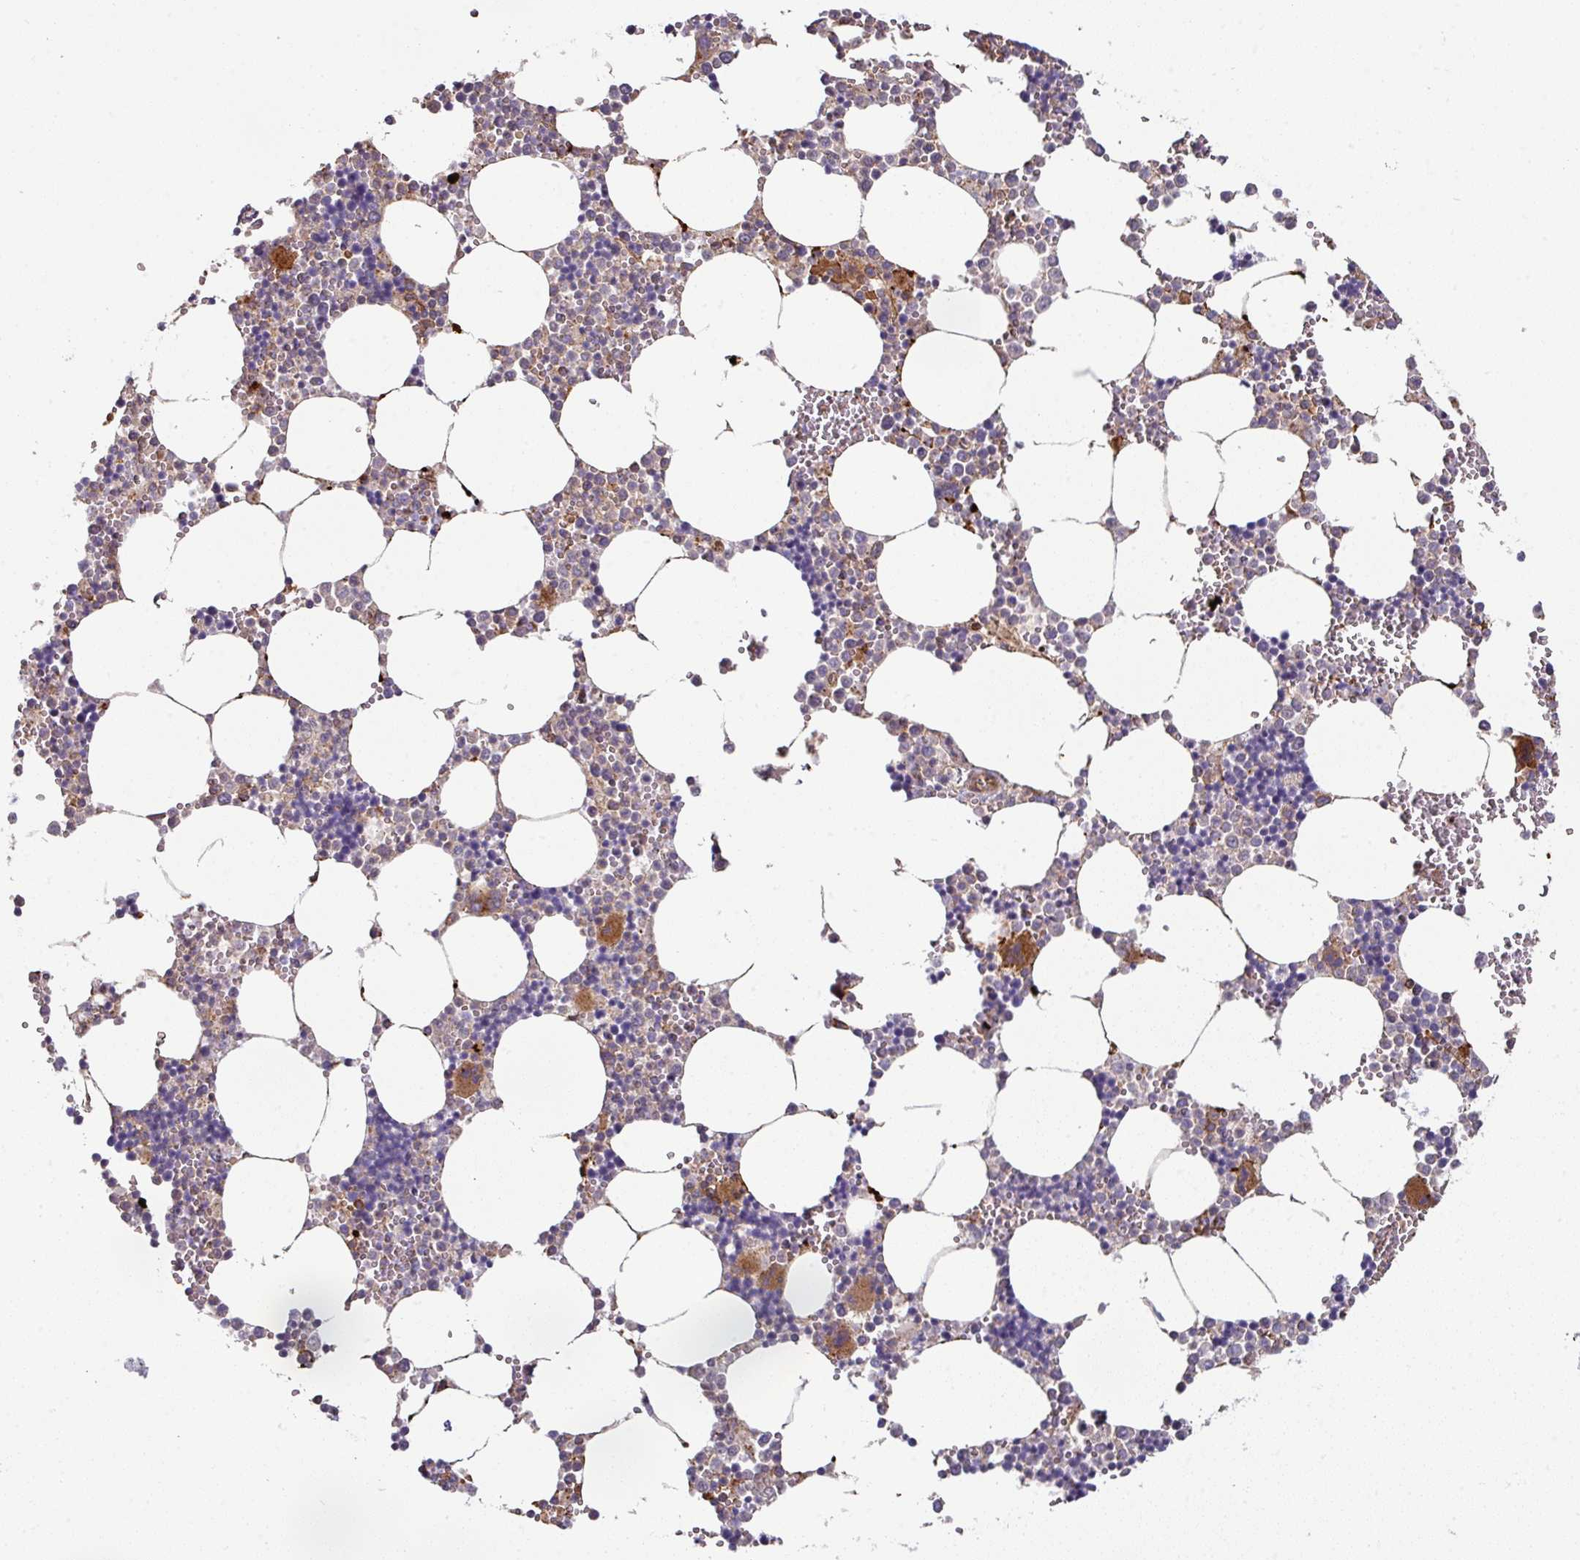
{"staining": {"intensity": "moderate", "quantity": "25%-75%", "location": "cytoplasmic/membranous"}, "tissue": "bone marrow", "cell_type": "Hematopoietic cells", "image_type": "normal", "snomed": [{"axis": "morphology", "description": "Normal tissue, NOS"}, {"axis": "topography", "description": "Bone marrow"}], "caption": "Bone marrow was stained to show a protein in brown. There is medium levels of moderate cytoplasmic/membranous expression in approximately 25%-75% of hematopoietic cells. Immunohistochemistry stains the protein in brown and the nuclei are stained blue.", "gene": "CASP2", "patient": {"sex": "male", "age": 54}}